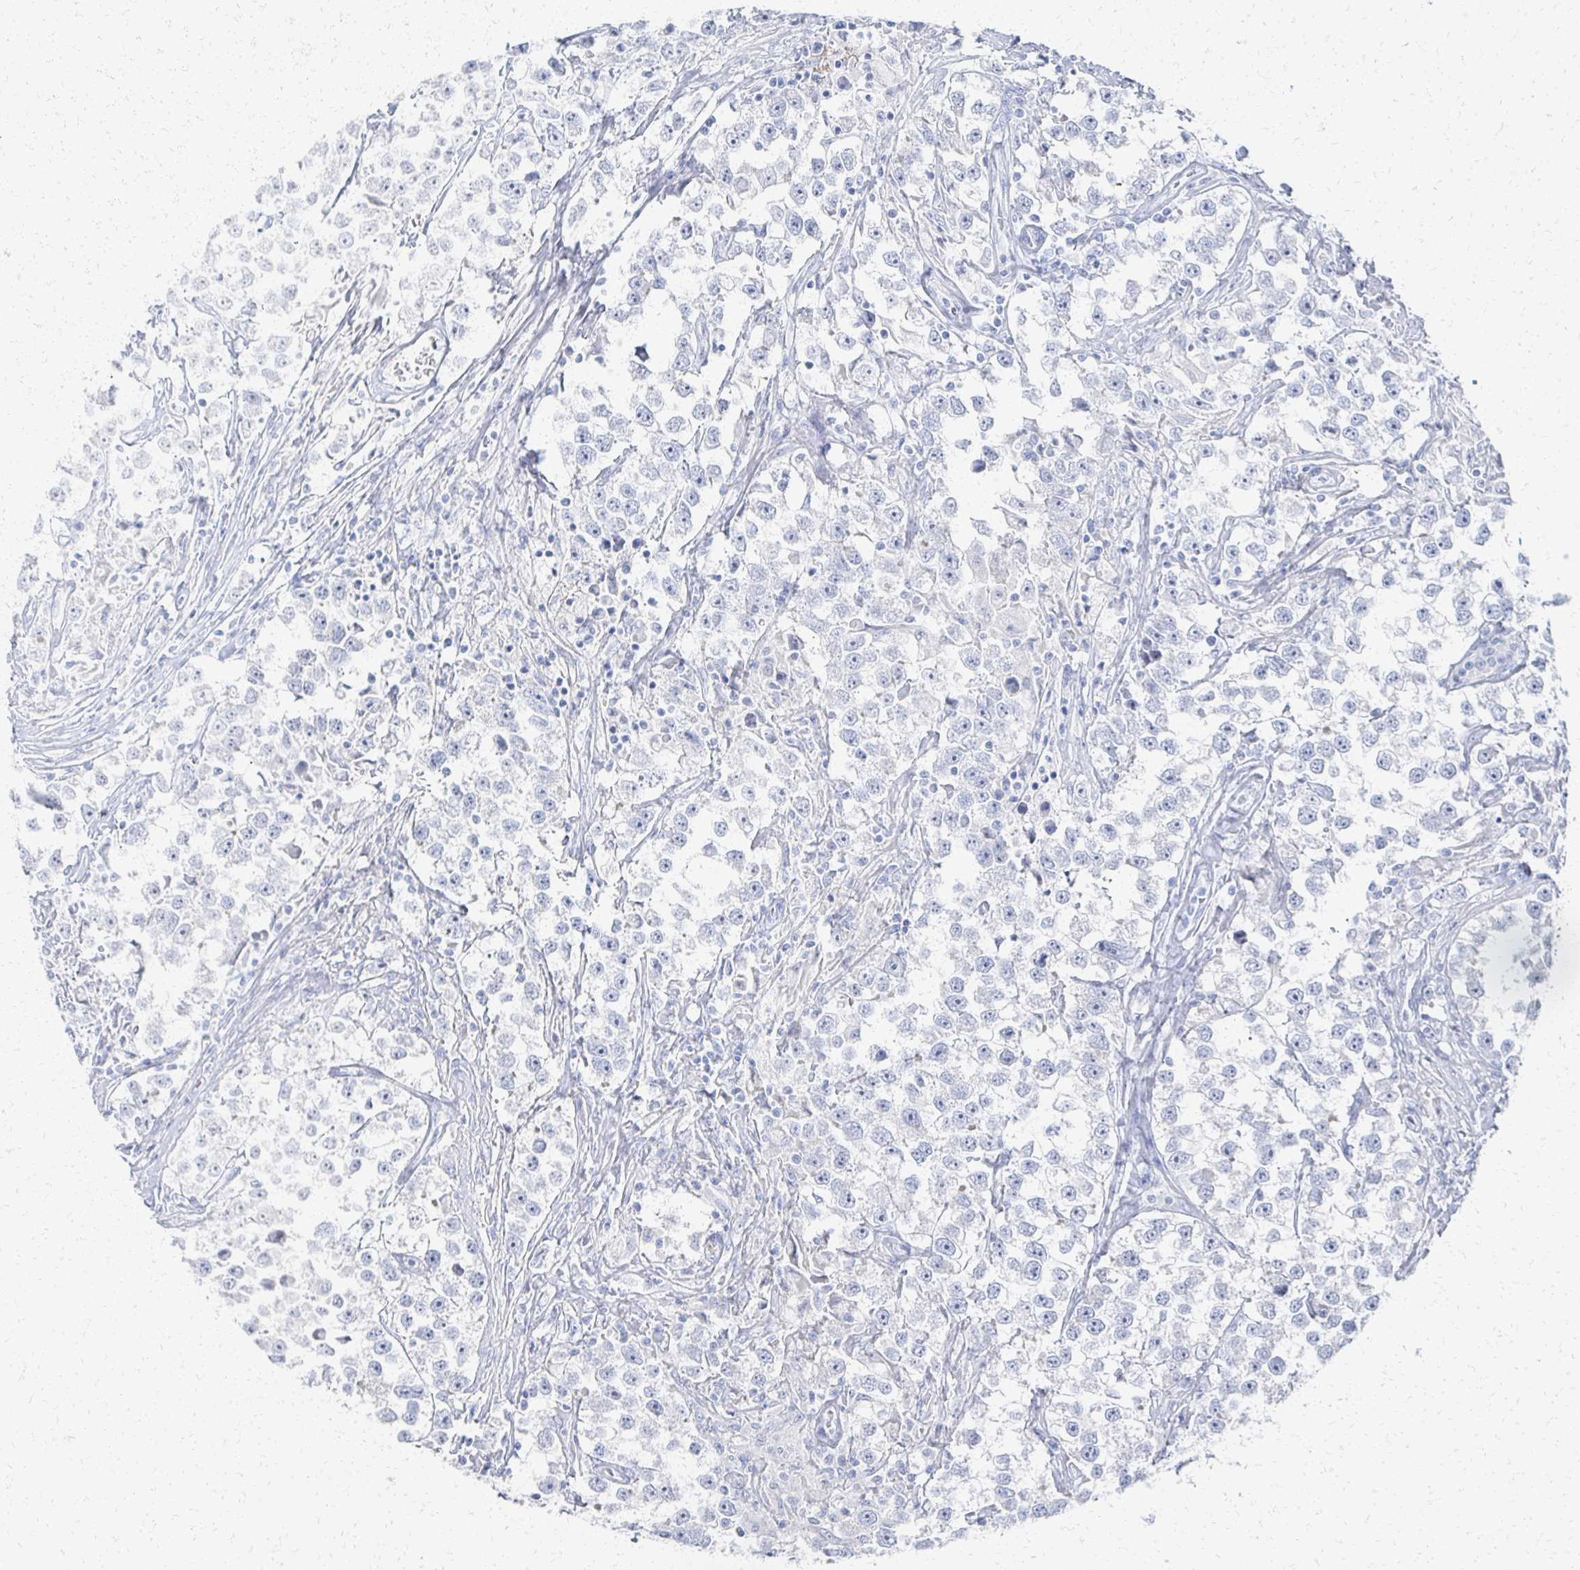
{"staining": {"intensity": "negative", "quantity": "none", "location": "none"}, "tissue": "testis cancer", "cell_type": "Tumor cells", "image_type": "cancer", "snomed": [{"axis": "morphology", "description": "Seminoma, NOS"}, {"axis": "topography", "description": "Testis"}], "caption": "This micrograph is of testis cancer stained with immunohistochemistry to label a protein in brown with the nuclei are counter-stained blue. There is no staining in tumor cells.", "gene": "PRR20A", "patient": {"sex": "male", "age": 46}}